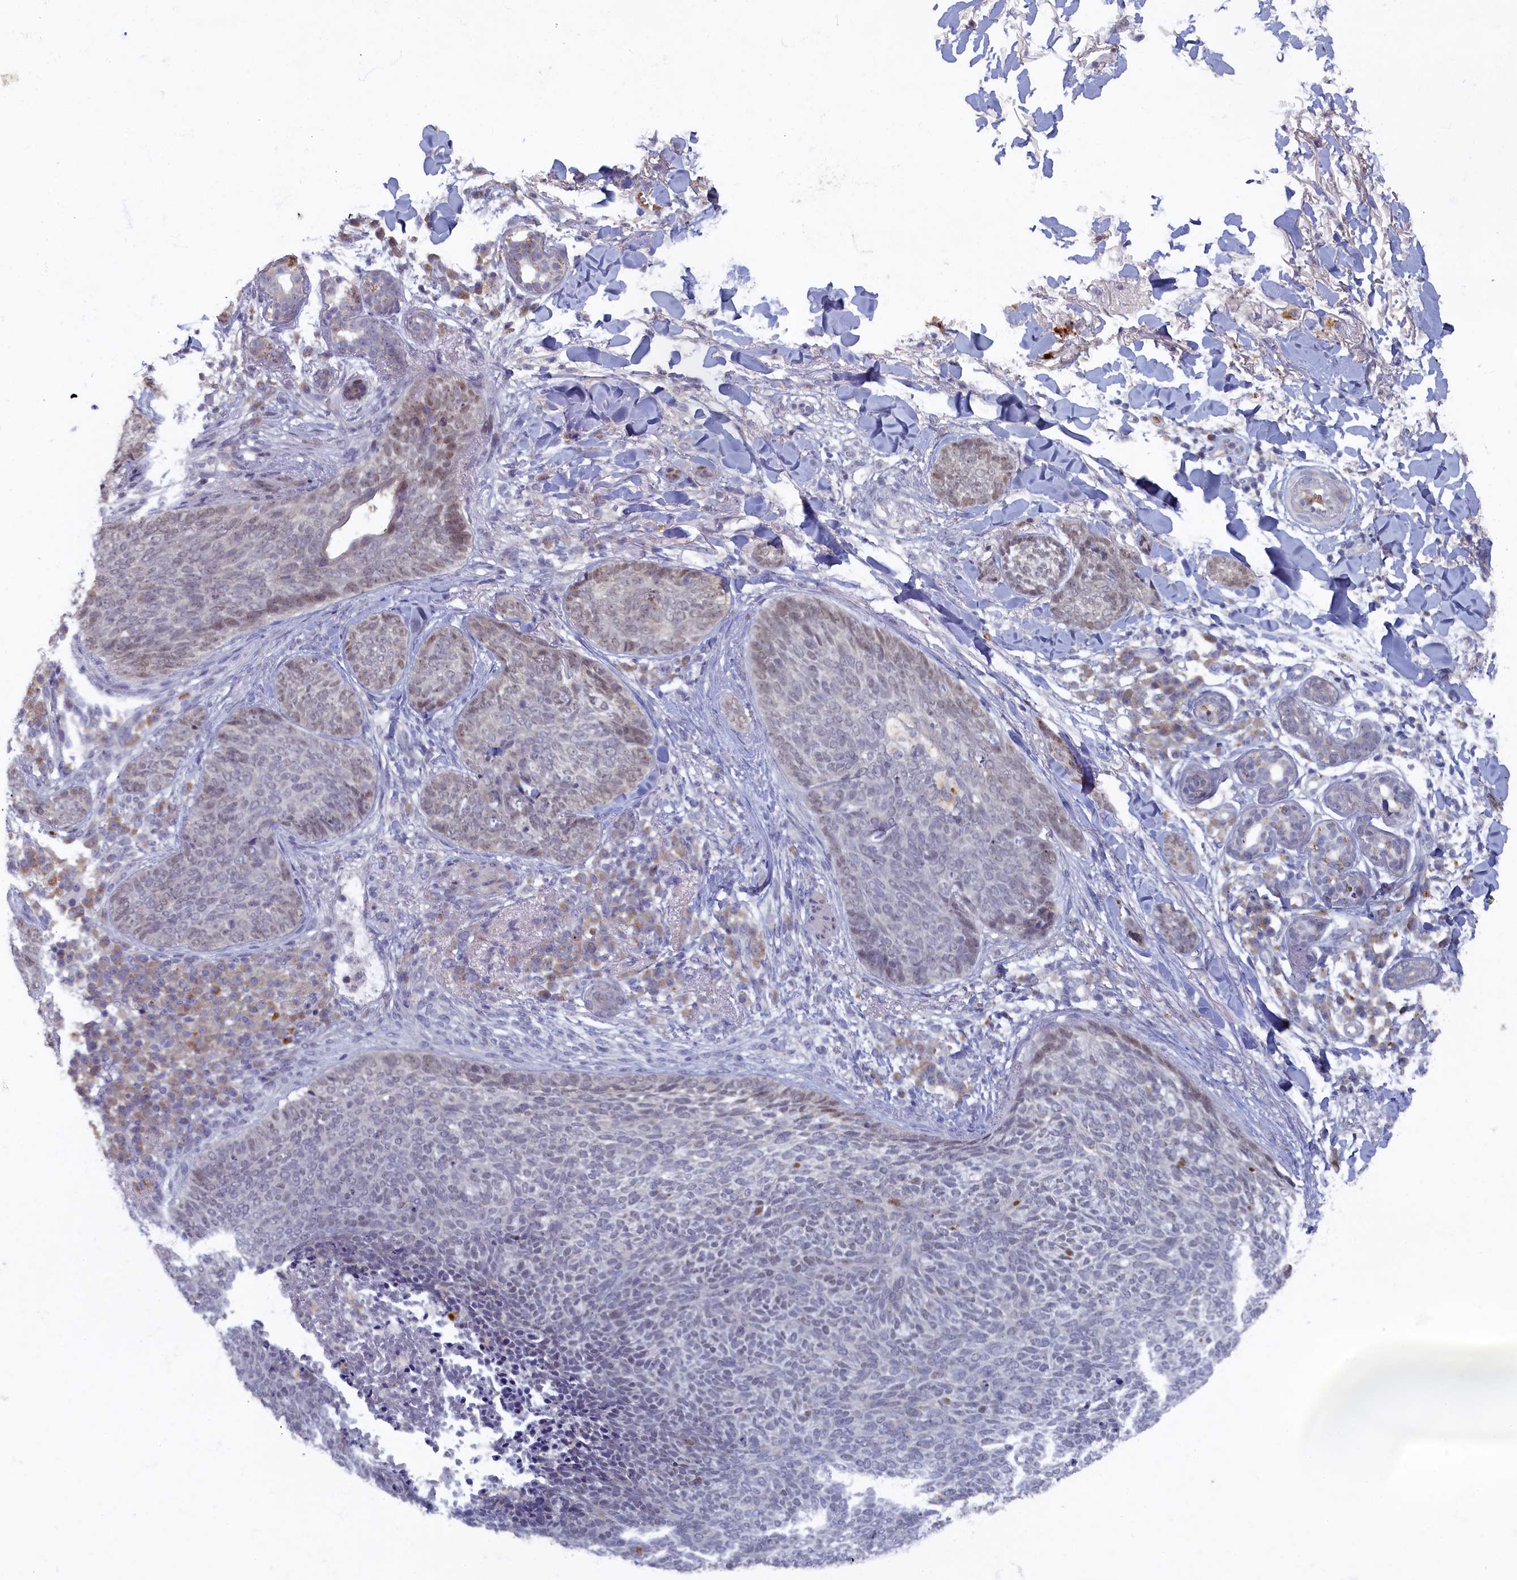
{"staining": {"intensity": "weak", "quantity": "<25%", "location": "nuclear"}, "tissue": "skin cancer", "cell_type": "Tumor cells", "image_type": "cancer", "snomed": [{"axis": "morphology", "description": "Basal cell carcinoma"}, {"axis": "topography", "description": "Skin"}], "caption": "High magnification brightfield microscopy of skin basal cell carcinoma stained with DAB (3,3'-diaminobenzidine) (brown) and counterstained with hematoxylin (blue): tumor cells show no significant positivity.", "gene": "HUNK", "patient": {"sex": "male", "age": 85}}